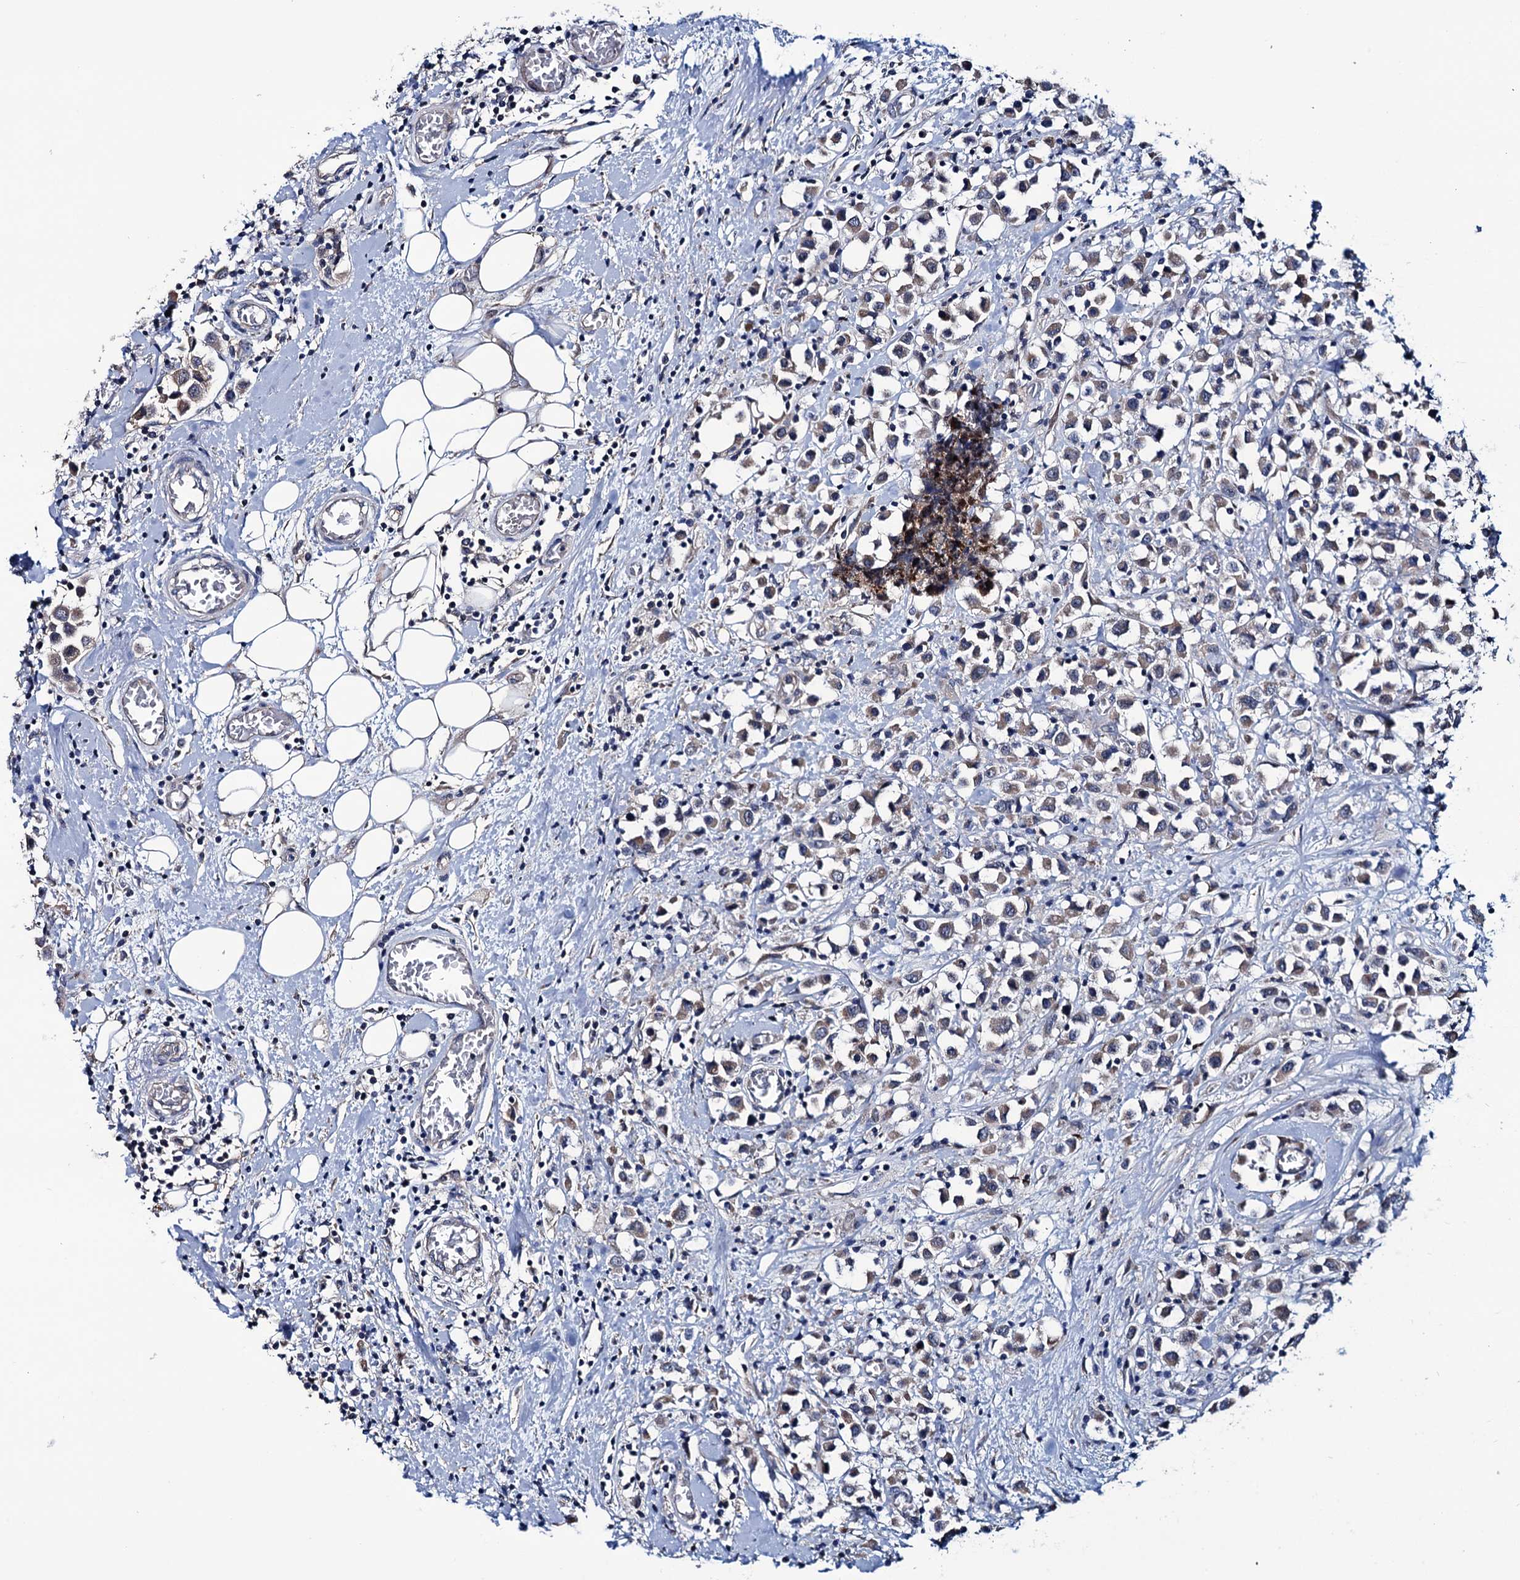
{"staining": {"intensity": "weak", "quantity": "25%-75%", "location": "cytoplasmic/membranous"}, "tissue": "breast cancer", "cell_type": "Tumor cells", "image_type": "cancer", "snomed": [{"axis": "morphology", "description": "Duct carcinoma"}, {"axis": "topography", "description": "Breast"}], "caption": "Immunohistochemical staining of human breast infiltrating ductal carcinoma reveals weak cytoplasmic/membranous protein positivity in about 25%-75% of tumor cells. (IHC, brightfield microscopy, high magnification).", "gene": "EYA4", "patient": {"sex": "female", "age": 61}}